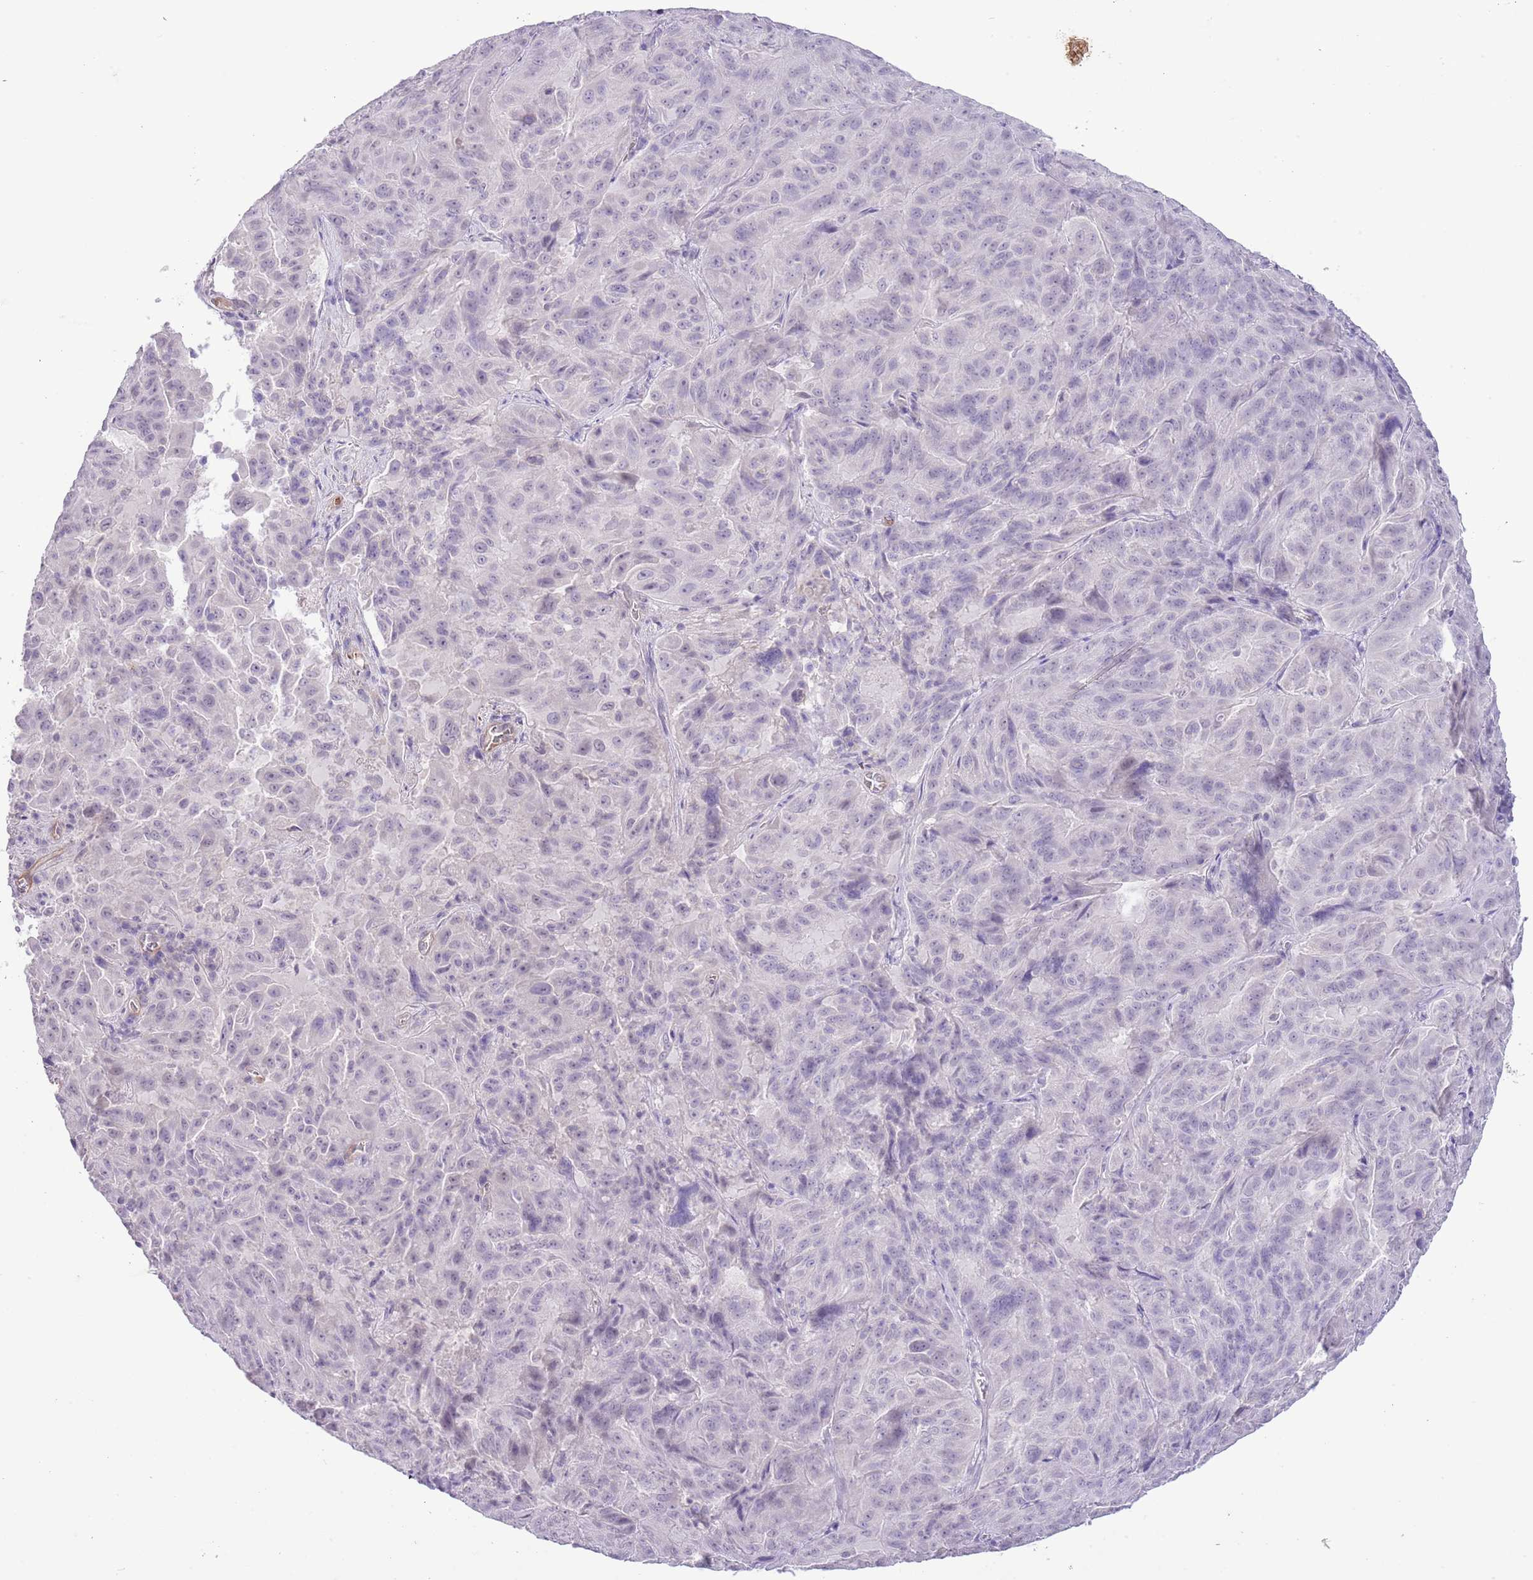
{"staining": {"intensity": "negative", "quantity": "none", "location": "none"}, "tissue": "pancreatic cancer", "cell_type": "Tumor cells", "image_type": "cancer", "snomed": [{"axis": "morphology", "description": "Adenocarcinoma, NOS"}, {"axis": "topography", "description": "Pancreas"}], "caption": "Pancreatic cancer (adenocarcinoma) stained for a protein using immunohistochemistry (IHC) exhibits no expression tumor cells.", "gene": "MIDN", "patient": {"sex": "male", "age": 63}}